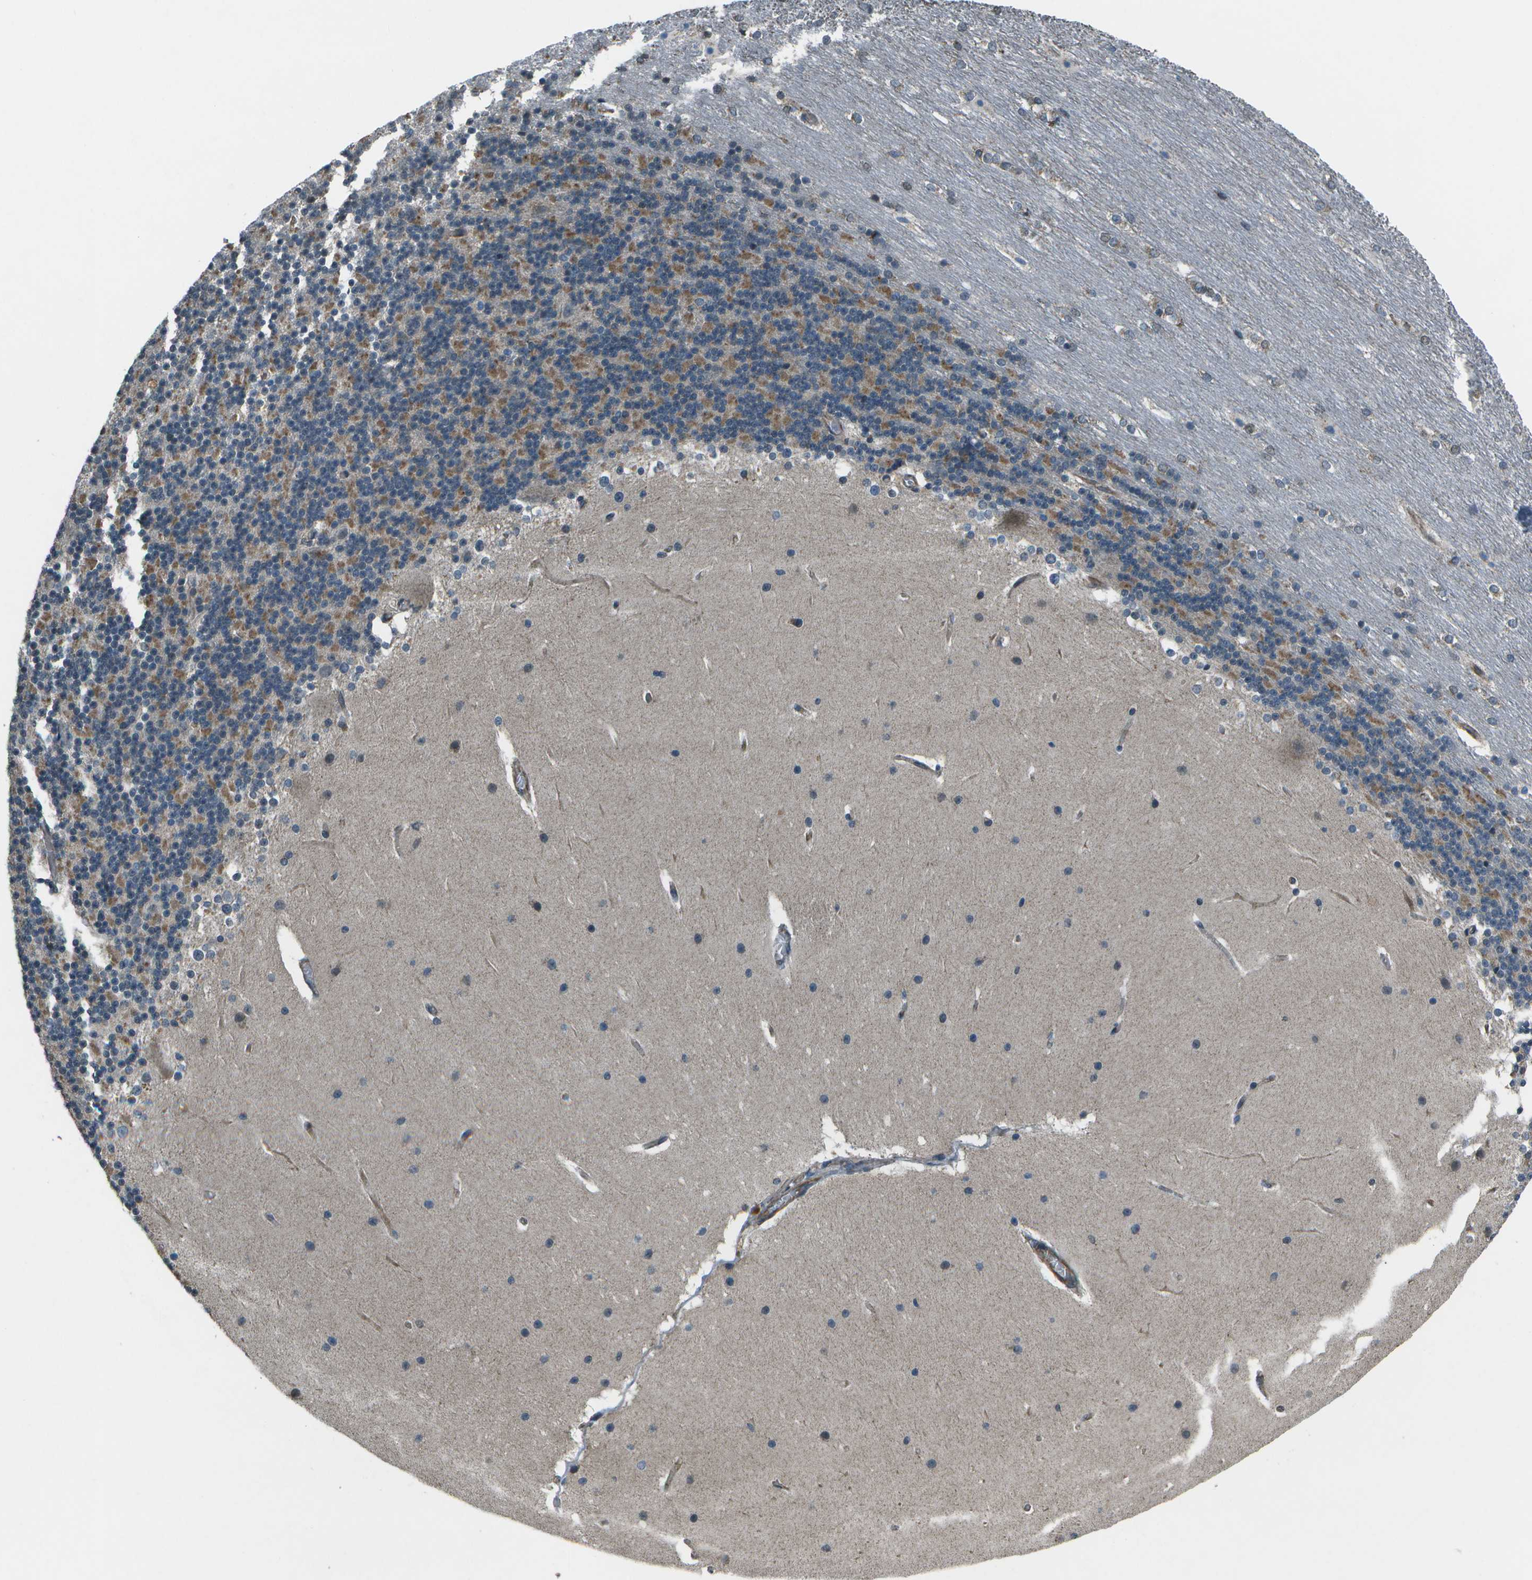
{"staining": {"intensity": "moderate", "quantity": "25%-75%", "location": "cytoplasmic/membranous"}, "tissue": "cerebellum", "cell_type": "Cells in granular layer", "image_type": "normal", "snomed": [{"axis": "morphology", "description": "Normal tissue, NOS"}, {"axis": "topography", "description": "Cerebellum"}], "caption": "Immunohistochemical staining of benign cerebellum shows medium levels of moderate cytoplasmic/membranous staining in about 25%-75% of cells in granular layer. (IHC, brightfield microscopy, high magnification).", "gene": "EIF2AK1", "patient": {"sex": "female", "age": 19}}